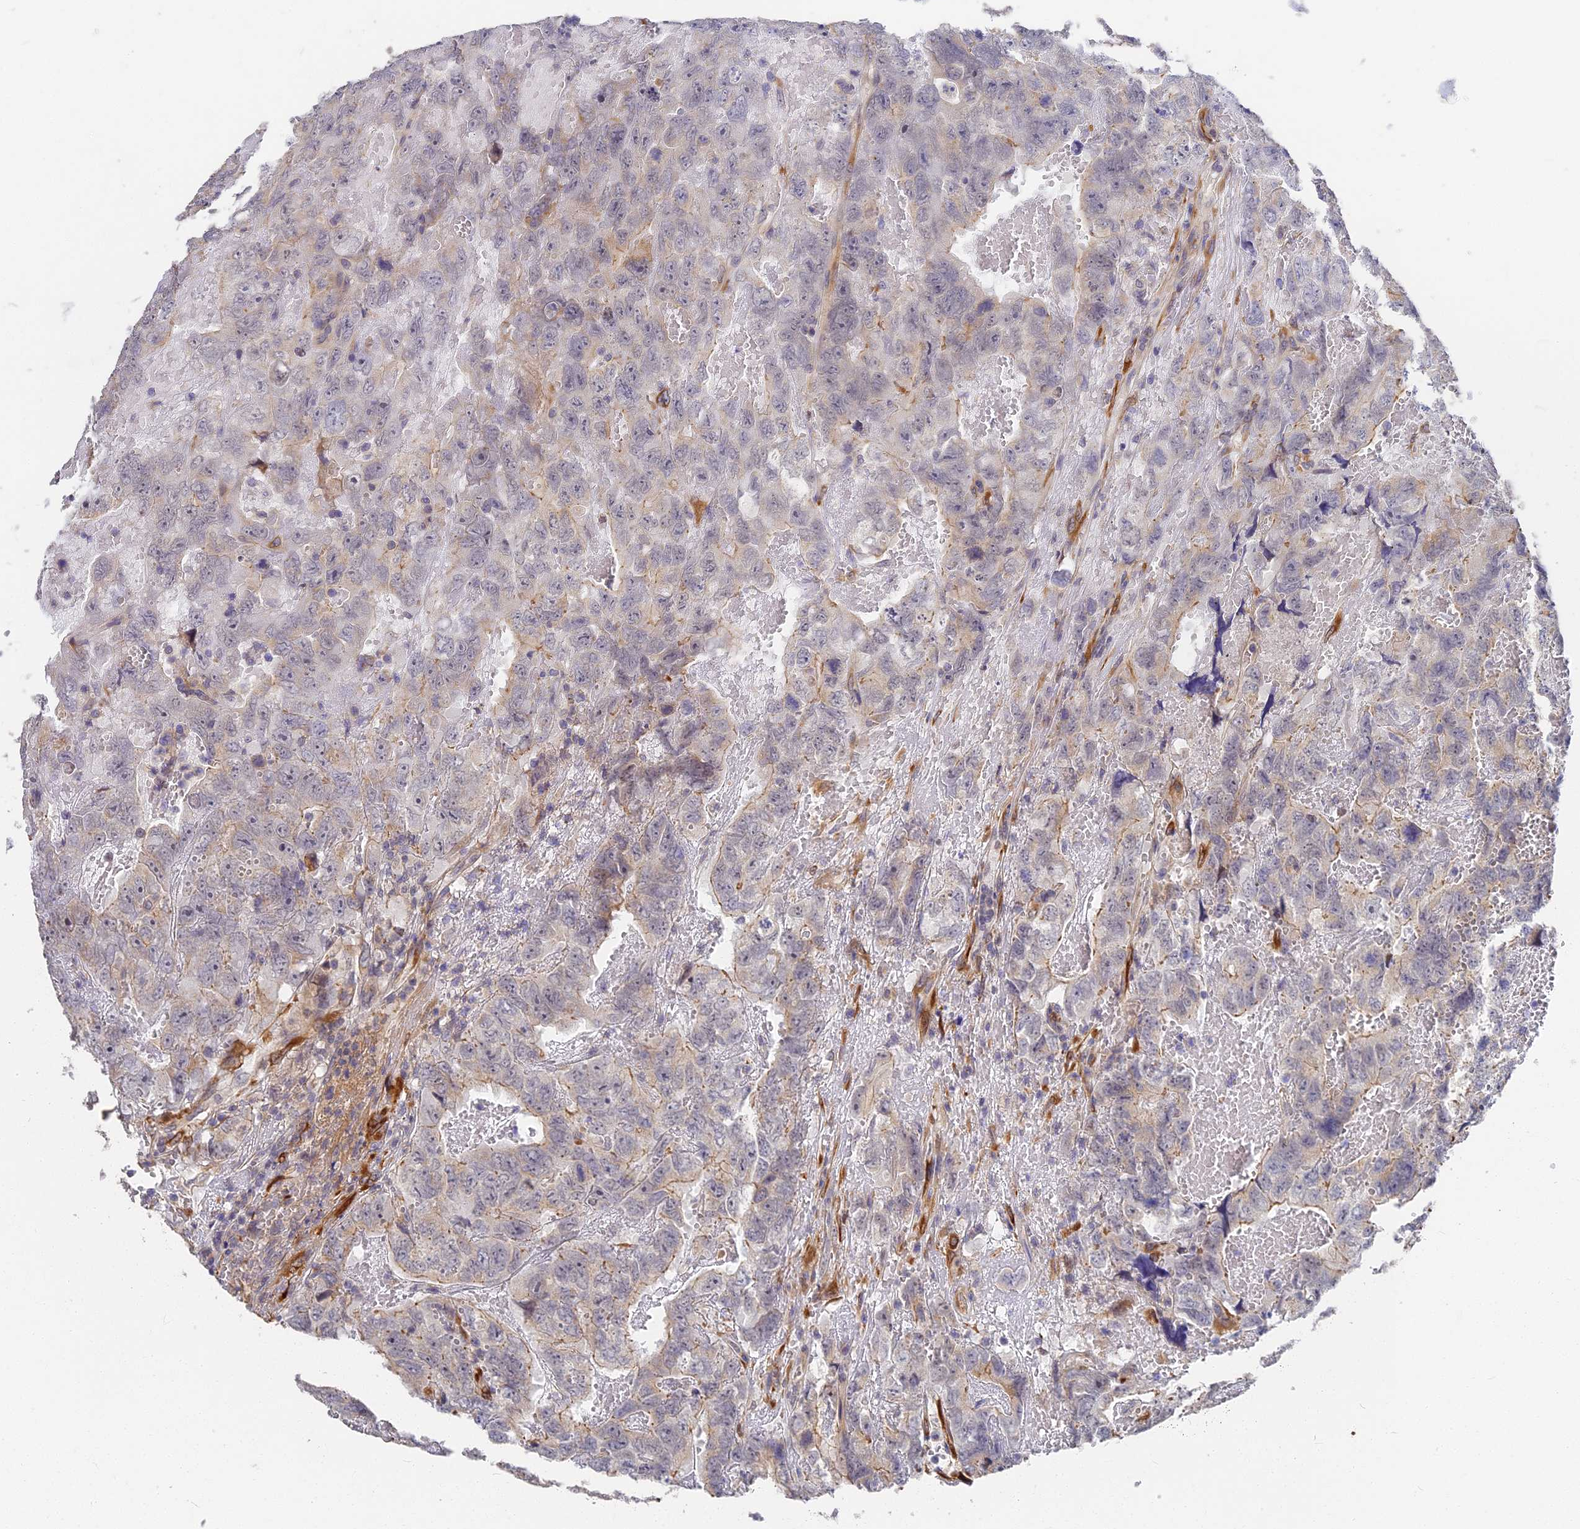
{"staining": {"intensity": "weak", "quantity": "<25%", "location": "cytoplasmic/membranous"}, "tissue": "testis cancer", "cell_type": "Tumor cells", "image_type": "cancer", "snomed": [{"axis": "morphology", "description": "Carcinoma, Embryonal, NOS"}, {"axis": "topography", "description": "Testis"}], "caption": "Image shows no protein staining in tumor cells of testis cancer (embryonal carcinoma) tissue. Brightfield microscopy of immunohistochemistry stained with DAB (brown) and hematoxylin (blue), captured at high magnification.", "gene": "CCDC113", "patient": {"sex": "male", "age": 45}}